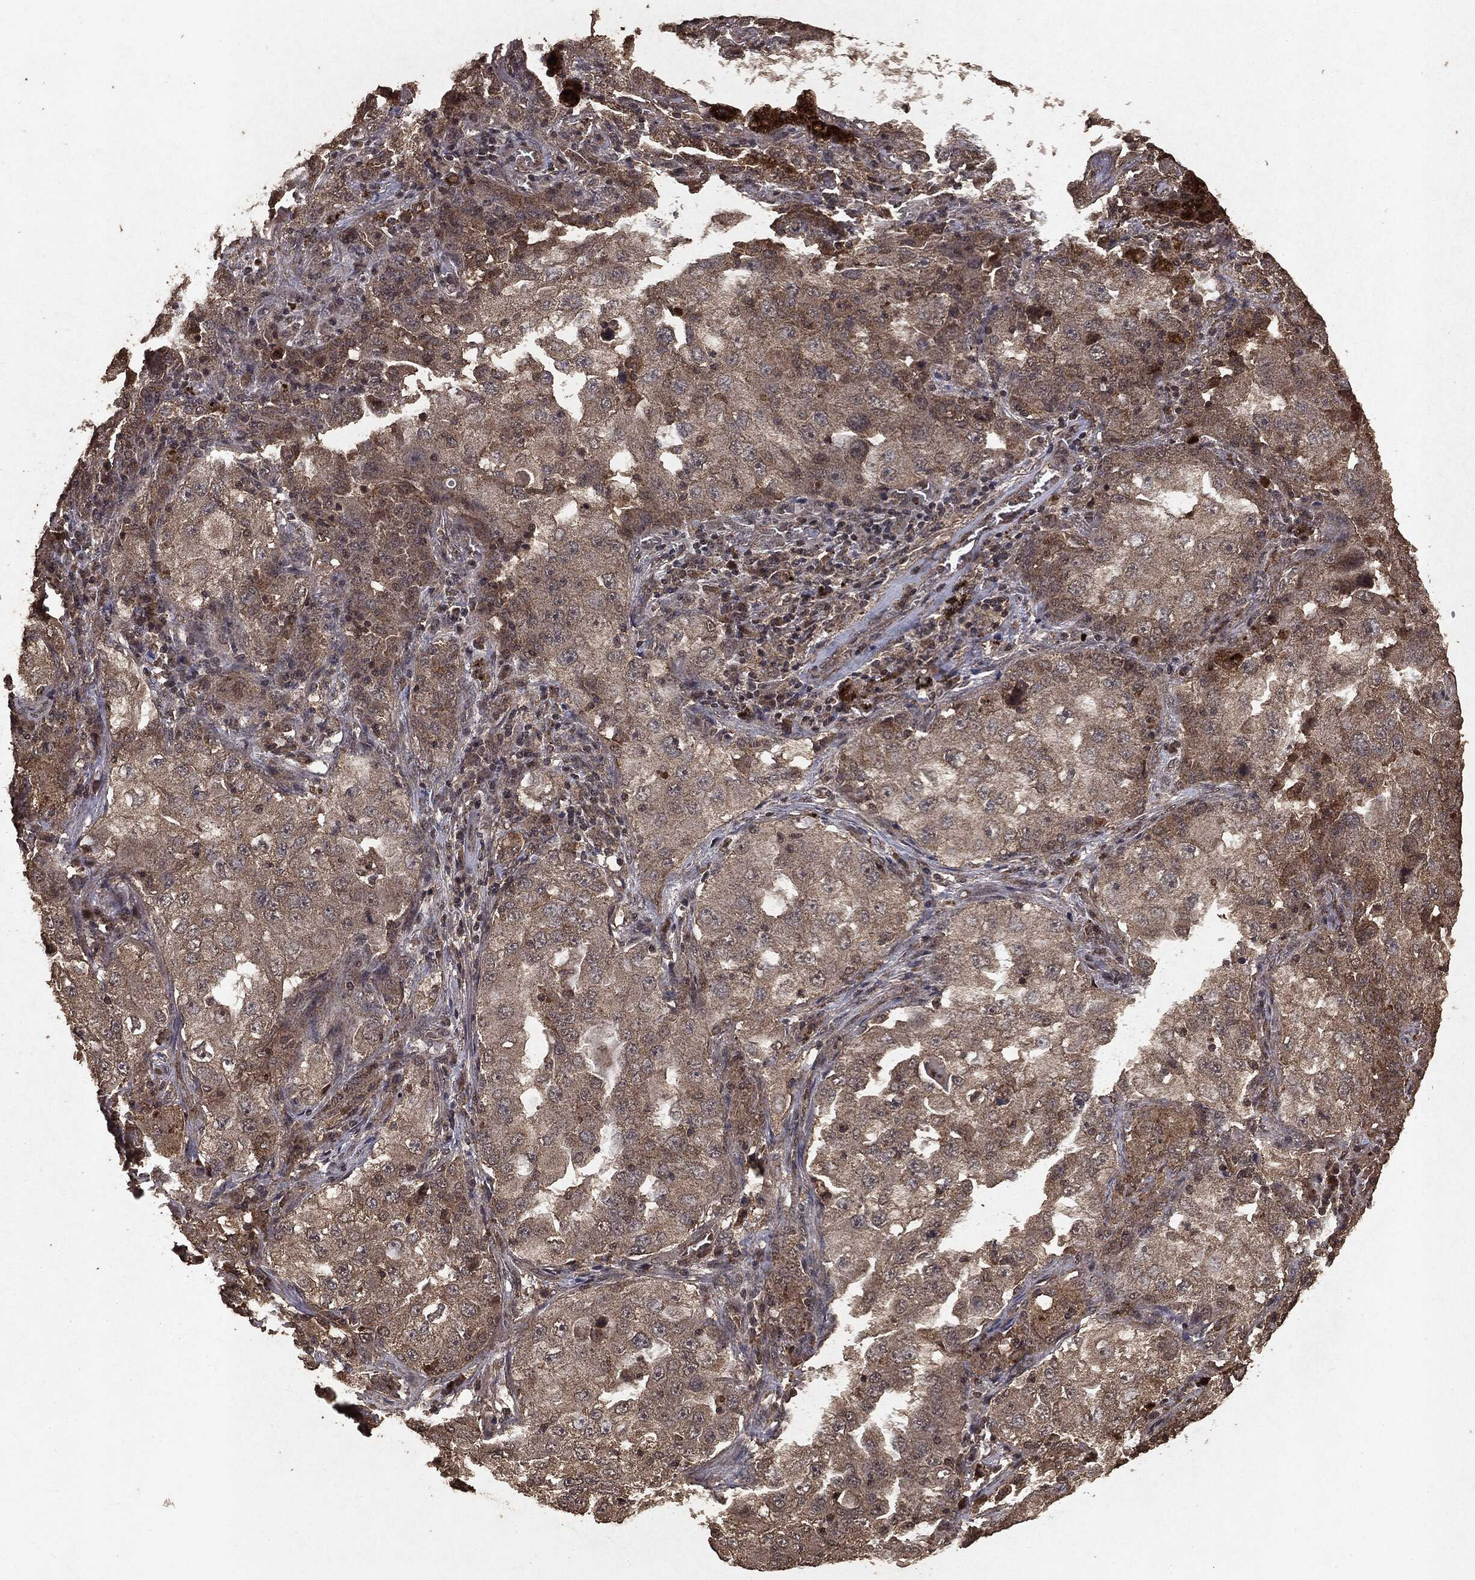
{"staining": {"intensity": "negative", "quantity": "none", "location": "none"}, "tissue": "lung cancer", "cell_type": "Tumor cells", "image_type": "cancer", "snomed": [{"axis": "morphology", "description": "Adenocarcinoma, NOS"}, {"axis": "topography", "description": "Lung"}], "caption": "IHC micrograph of human lung adenocarcinoma stained for a protein (brown), which shows no expression in tumor cells. (Stains: DAB immunohistochemistry (IHC) with hematoxylin counter stain, Microscopy: brightfield microscopy at high magnification).", "gene": "NME1", "patient": {"sex": "female", "age": 61}}